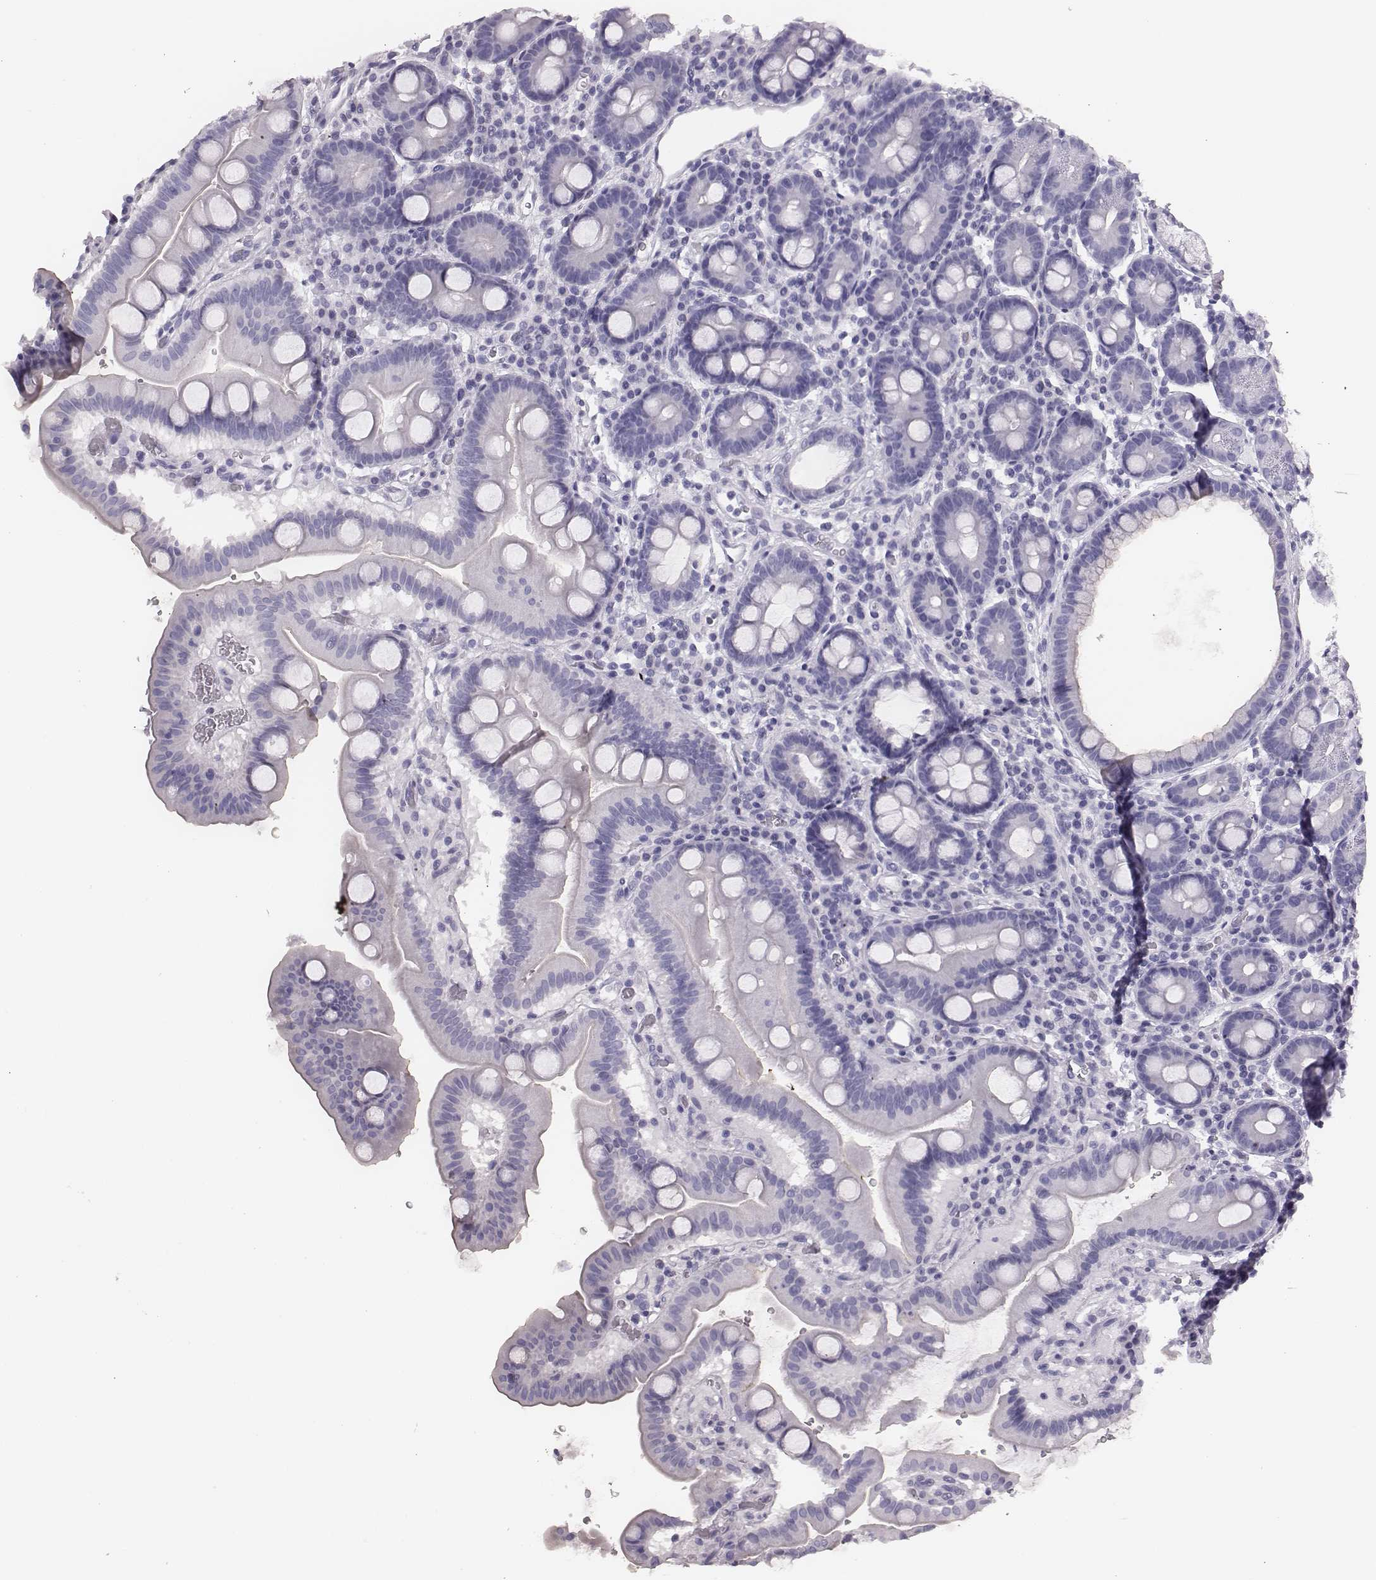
{"staining": {"intensity": "negative", "quantity": "none", "location": "none"}, "tissue": "duodenum", "cell_type": "Glandular cells", "image_type": "normal", "snomed": [{"axis": "morphology", "description": "Normal tissue, NOS"}, {"axis": "topography", "description": "Duodenum"}], "caption": "The immunohistochemistry (IHC) photomicrograph has no significant positivity in glandular cells of duodenum.", "gene": "H1", "patient": {"sex": "male", "age": 59}}